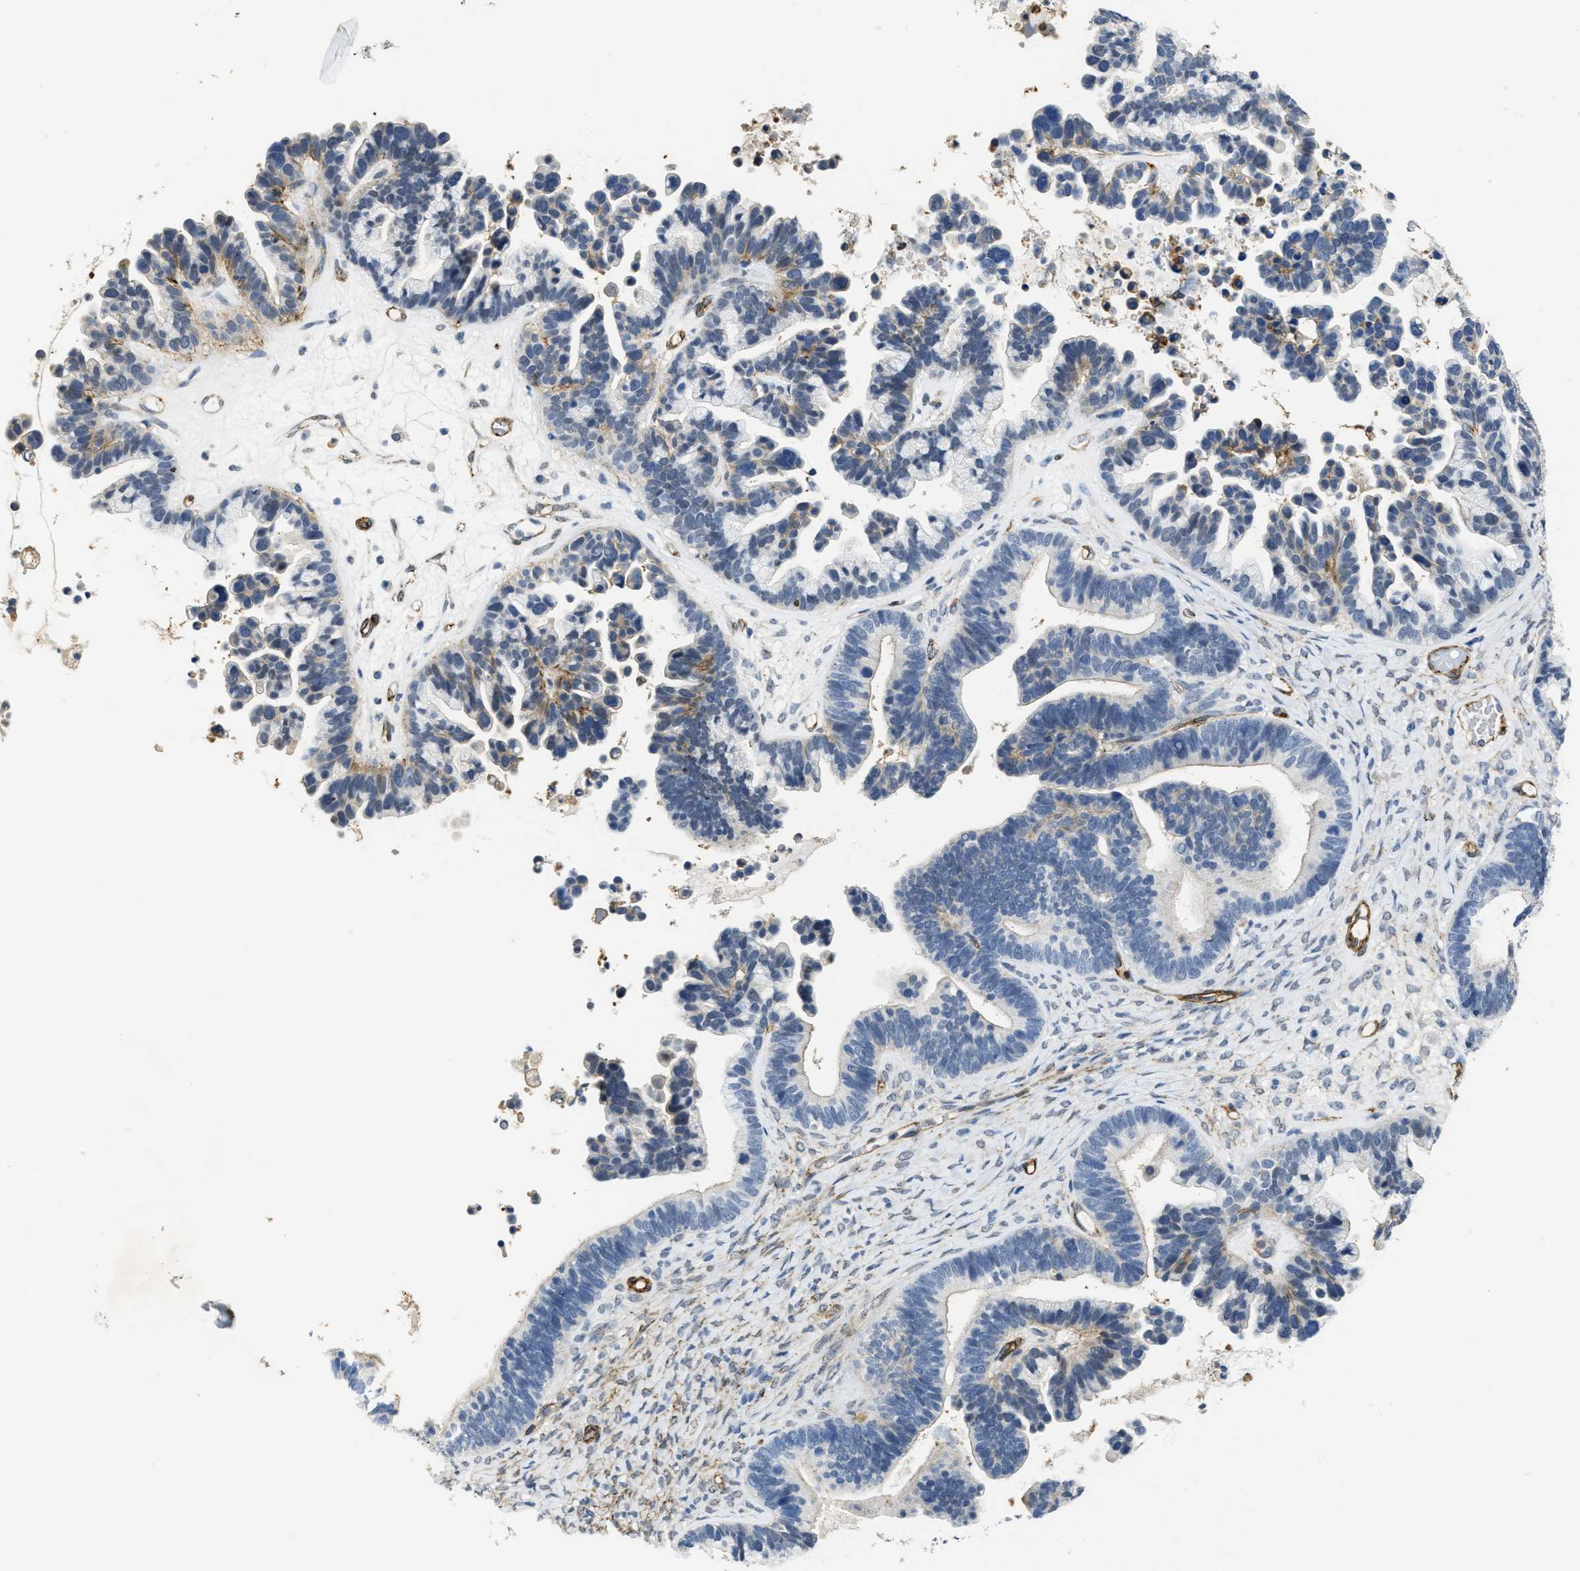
{"staining": {"intensity": "weak", "quantity": "<25%", "location": "cytoplasmic/membranous"}, "tissue": "ovarian cancer", "cell_type": "Tumor cells", "image_type": "cancer", "snomed": [{"axis": "morphology", "description": "Cystadenocarcinoma, serous, NOS"}, {"axis": "topography", "description": "Ovary"}], "caption": "Immunohistochemistry image of neoplastic tissue: serous cystadenocarcinoma (ovarian) stained with DAB (3,3'-diaminobenzidine) reveals no significant protein positivity in tumor cells.", "gene": "NAB1", "patient": {"sex": "female", "age": 56}}